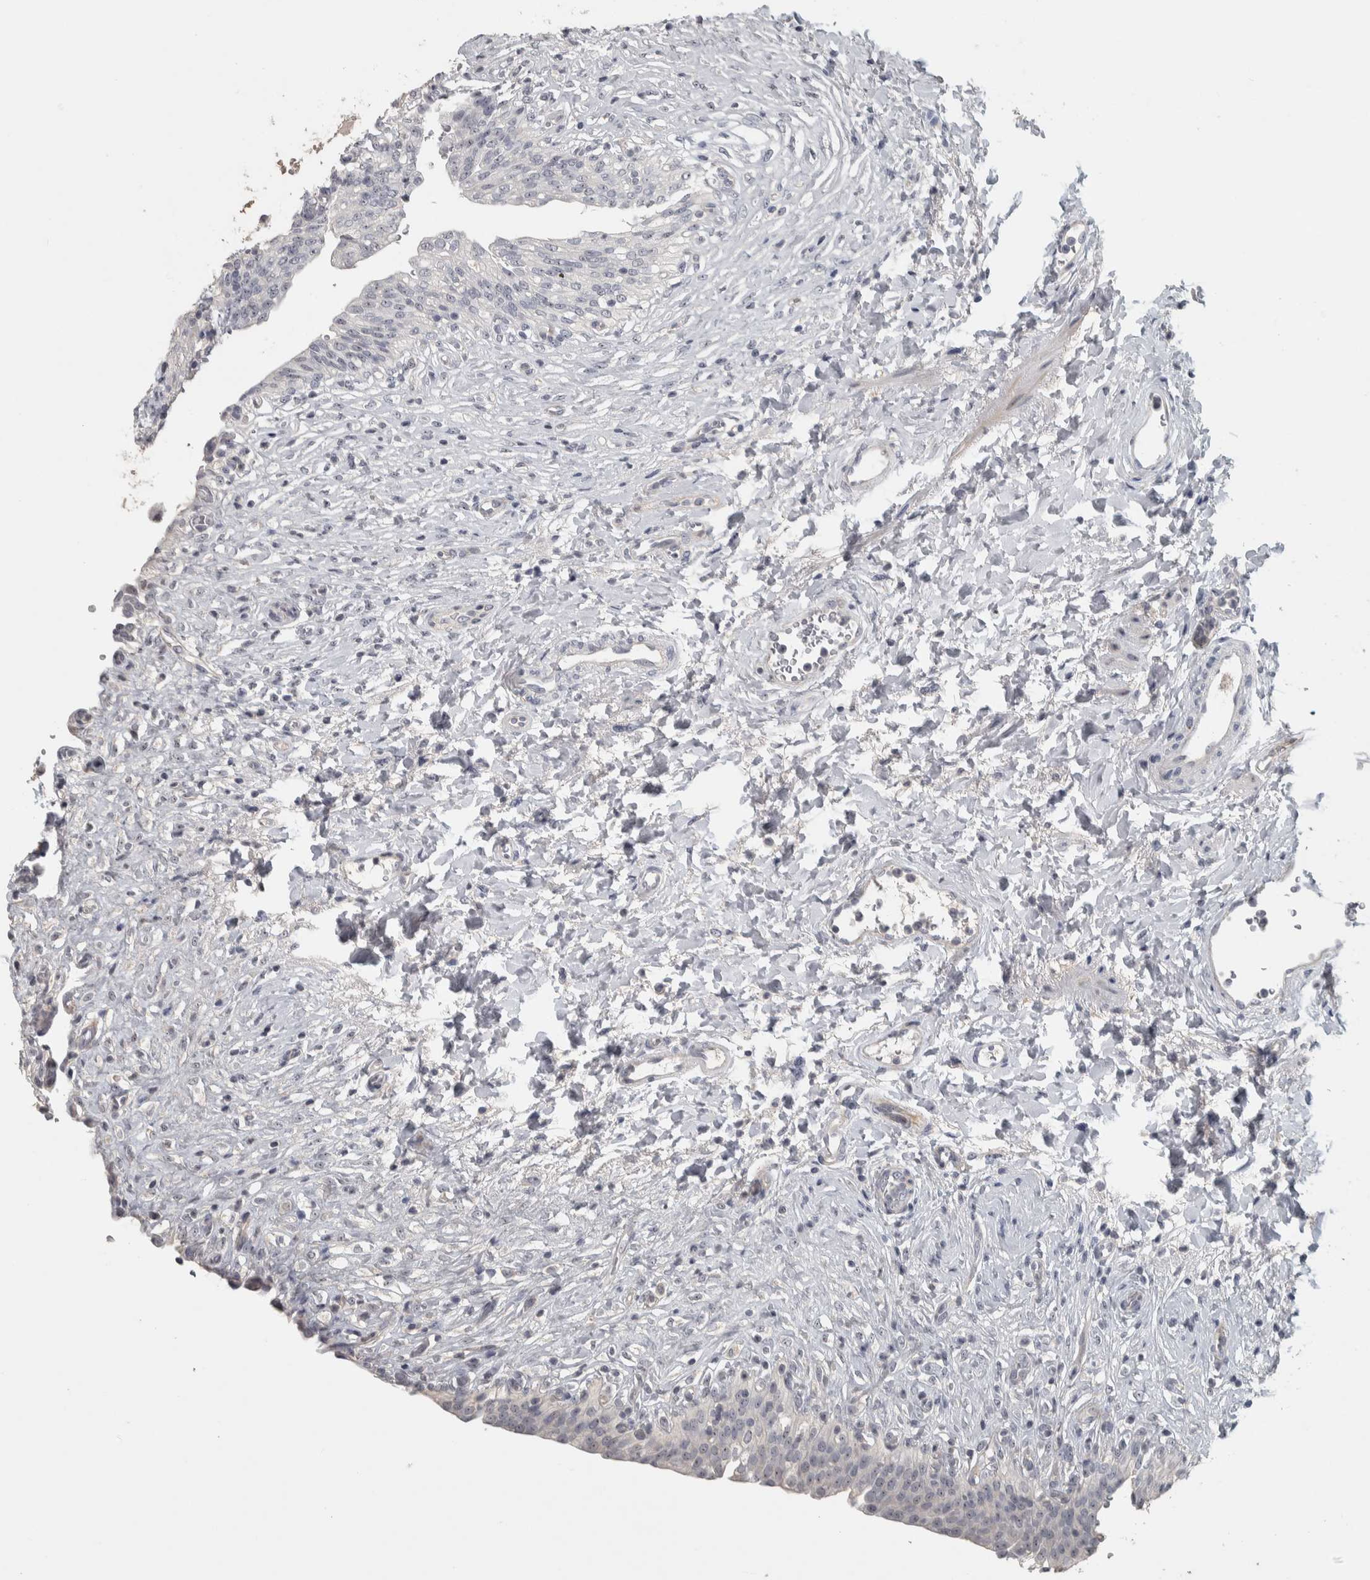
{"staining": {"intensity": "negative", "quantity": "none", "location": "none"}, "tissue": "urinary bladder", "cell_type": "Urothelial cells", "image_type": "normal", "snomed": [{"axis": "morphology", "description": "Urothelial carcinoma, High grade"}, {"axis": "topography", "description": "Urinary bladder"}], "caption": "High magnification brightfield microscopy of normal urinary bladder stained with DAB (brown) and counterstained with hematoxylin (blue): urothelial cells show no significant staining.", "gene": "DCAF10", "patient": {"sex": "male", "age": 46}}